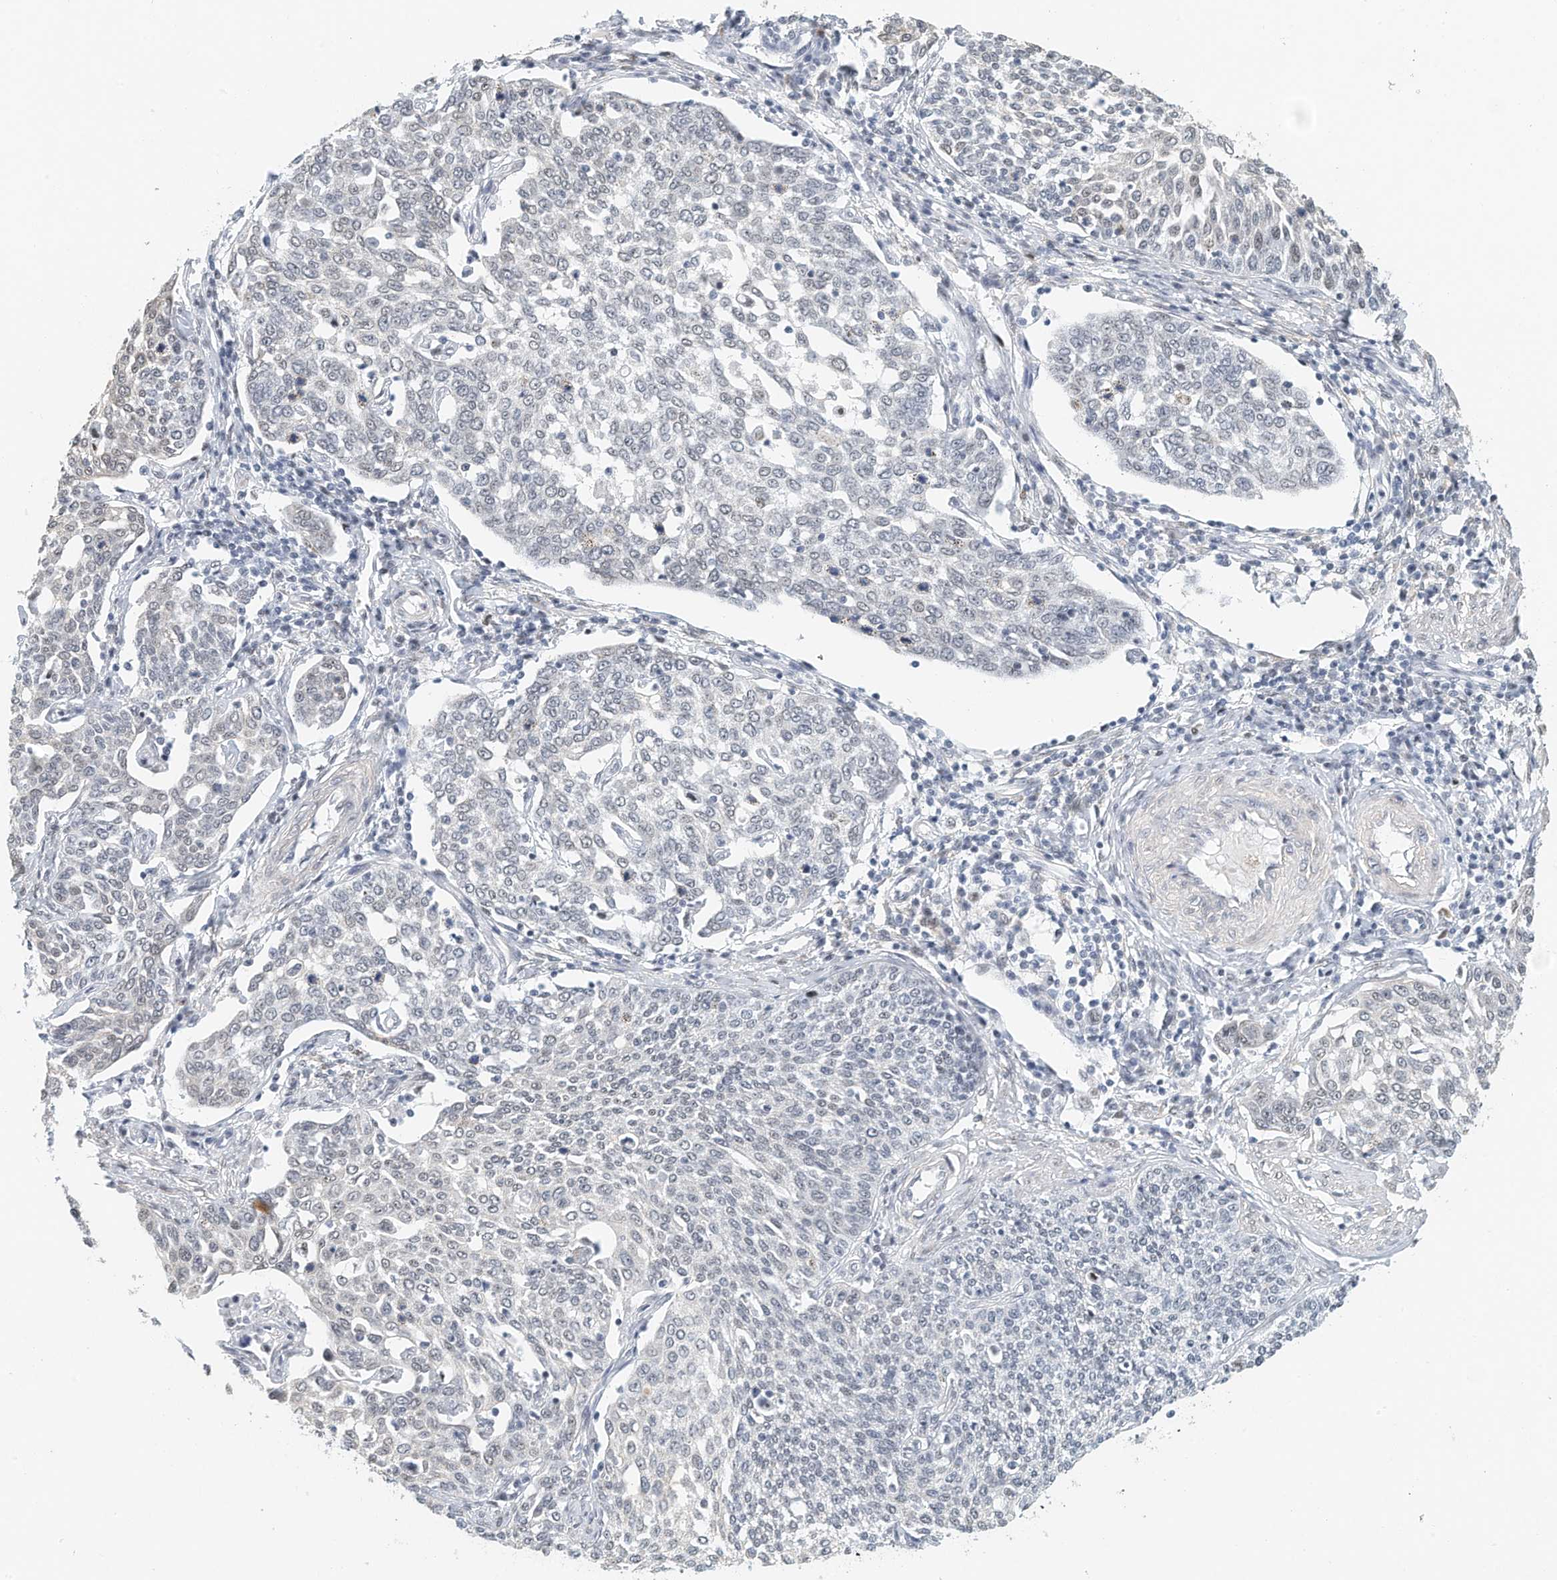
{"staining": {"intensity": "negative", "quantity": "none", "location": "none"}, "tissue": "cervical cancer", "cell_type": "Tumor cells", "image_type": "cancer", "snomed": [{"axis": "morphology", "description": "Squamous cell carcinoma, NOS"}, {"axis": "topography", "description": "Cervix"}], "caption": "A photomicrograph of human cervical cancer (squamous cell carcinoma) is negative for staining in tumor cells. (DAB immunohistochemistry (IHC), high magnification).", "gene": "ARHGAP28", "patient": {"sex": "female", "age": 34}}